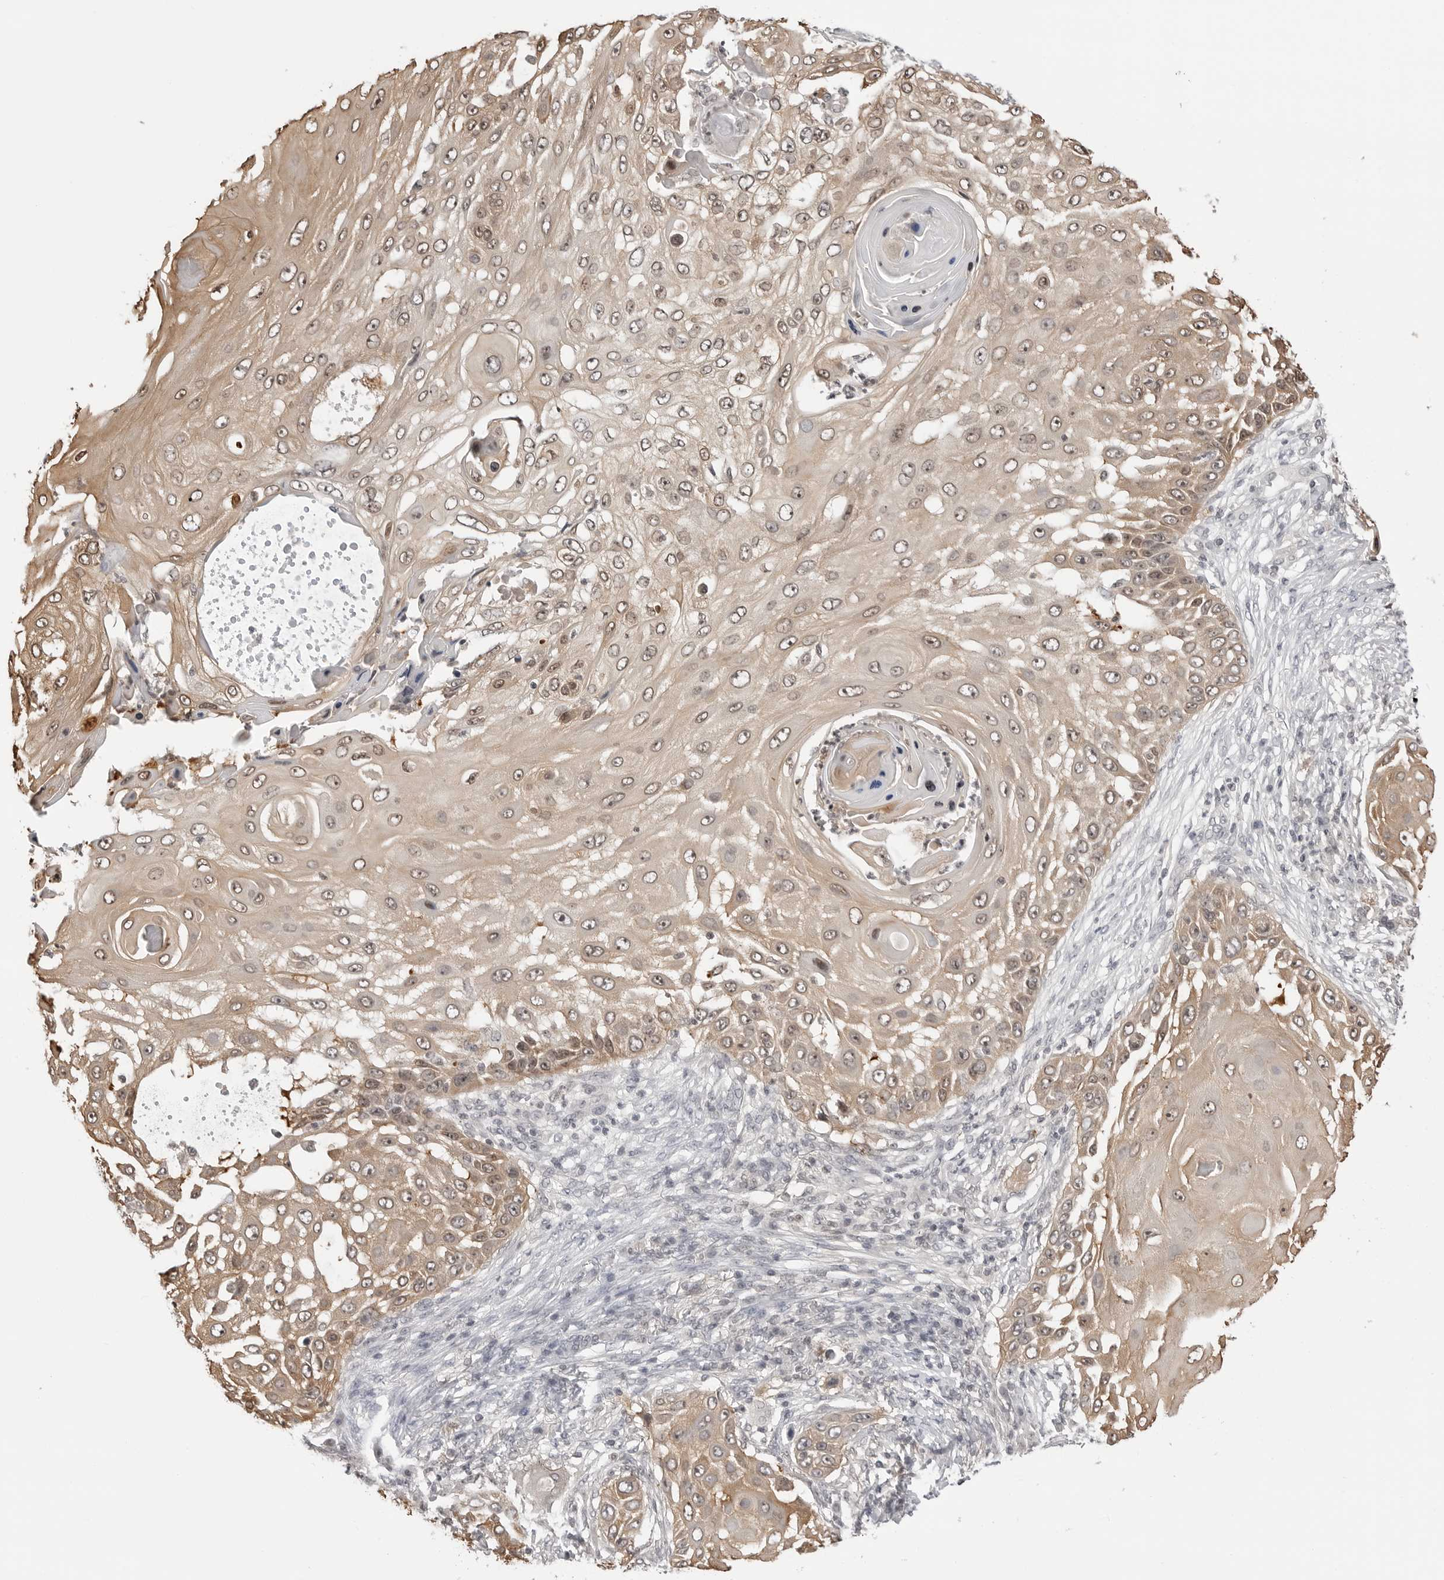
{"staining": {"intensity": "weak", "quantity": ">75%", "location": "cytoplasmic/membranous,nuclear"}, "tissue": "skin cancer", "cell_type": "Tumor cells", "image_type": "cancer", "snomed": [{"axis": "morphology", "description": "Squamous cell carcinoma, NOS"}, {"axis": "topography", "description": "Skin"}], "caption": "Tumor cells show low levels of weak cytoplasmic/membranous and nuclear expression in approximately >75% of cells in human skin cancer.", "gene": "YWHAG", "patient": {"sex": "female", "age": 44}}